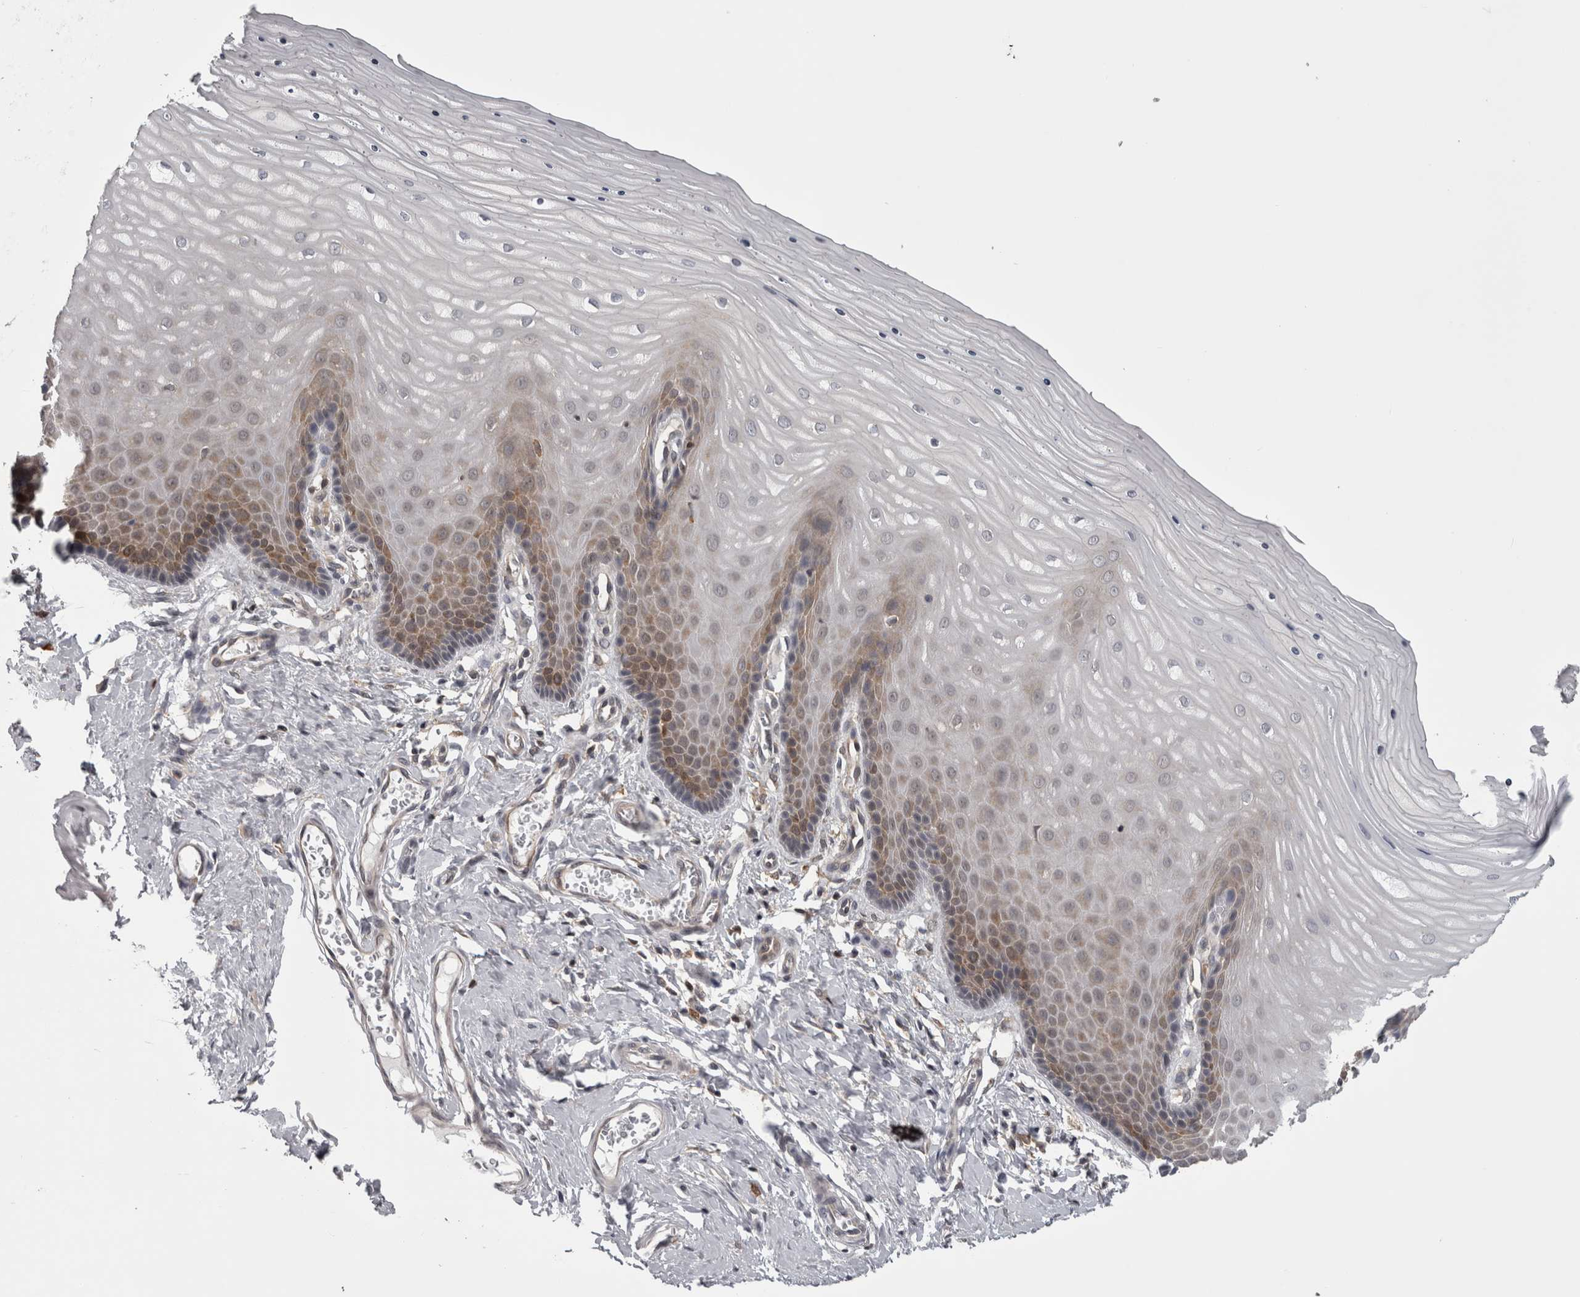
{"staining": {"intensity": "moderate", "quantity": "<25%", "location": "cytoplasmic/membranous"}, "tissue": "cervix", "cell_type": "Glandular cells", "image_type": "normal", "snomed": [{"axis": "morphology", "description": "Normal tissue, NOS"}, {"axis": "topography", "description": "Cervix"}], "caption": "The image exhibits immunohistochemical staining of normal cervix. There is moderate cytoplasmic/membranous positivity is appreciated in about <25% of glandular cells.", "gene": "CACYBP", "patient": {"sex": "female", "age": 55}}